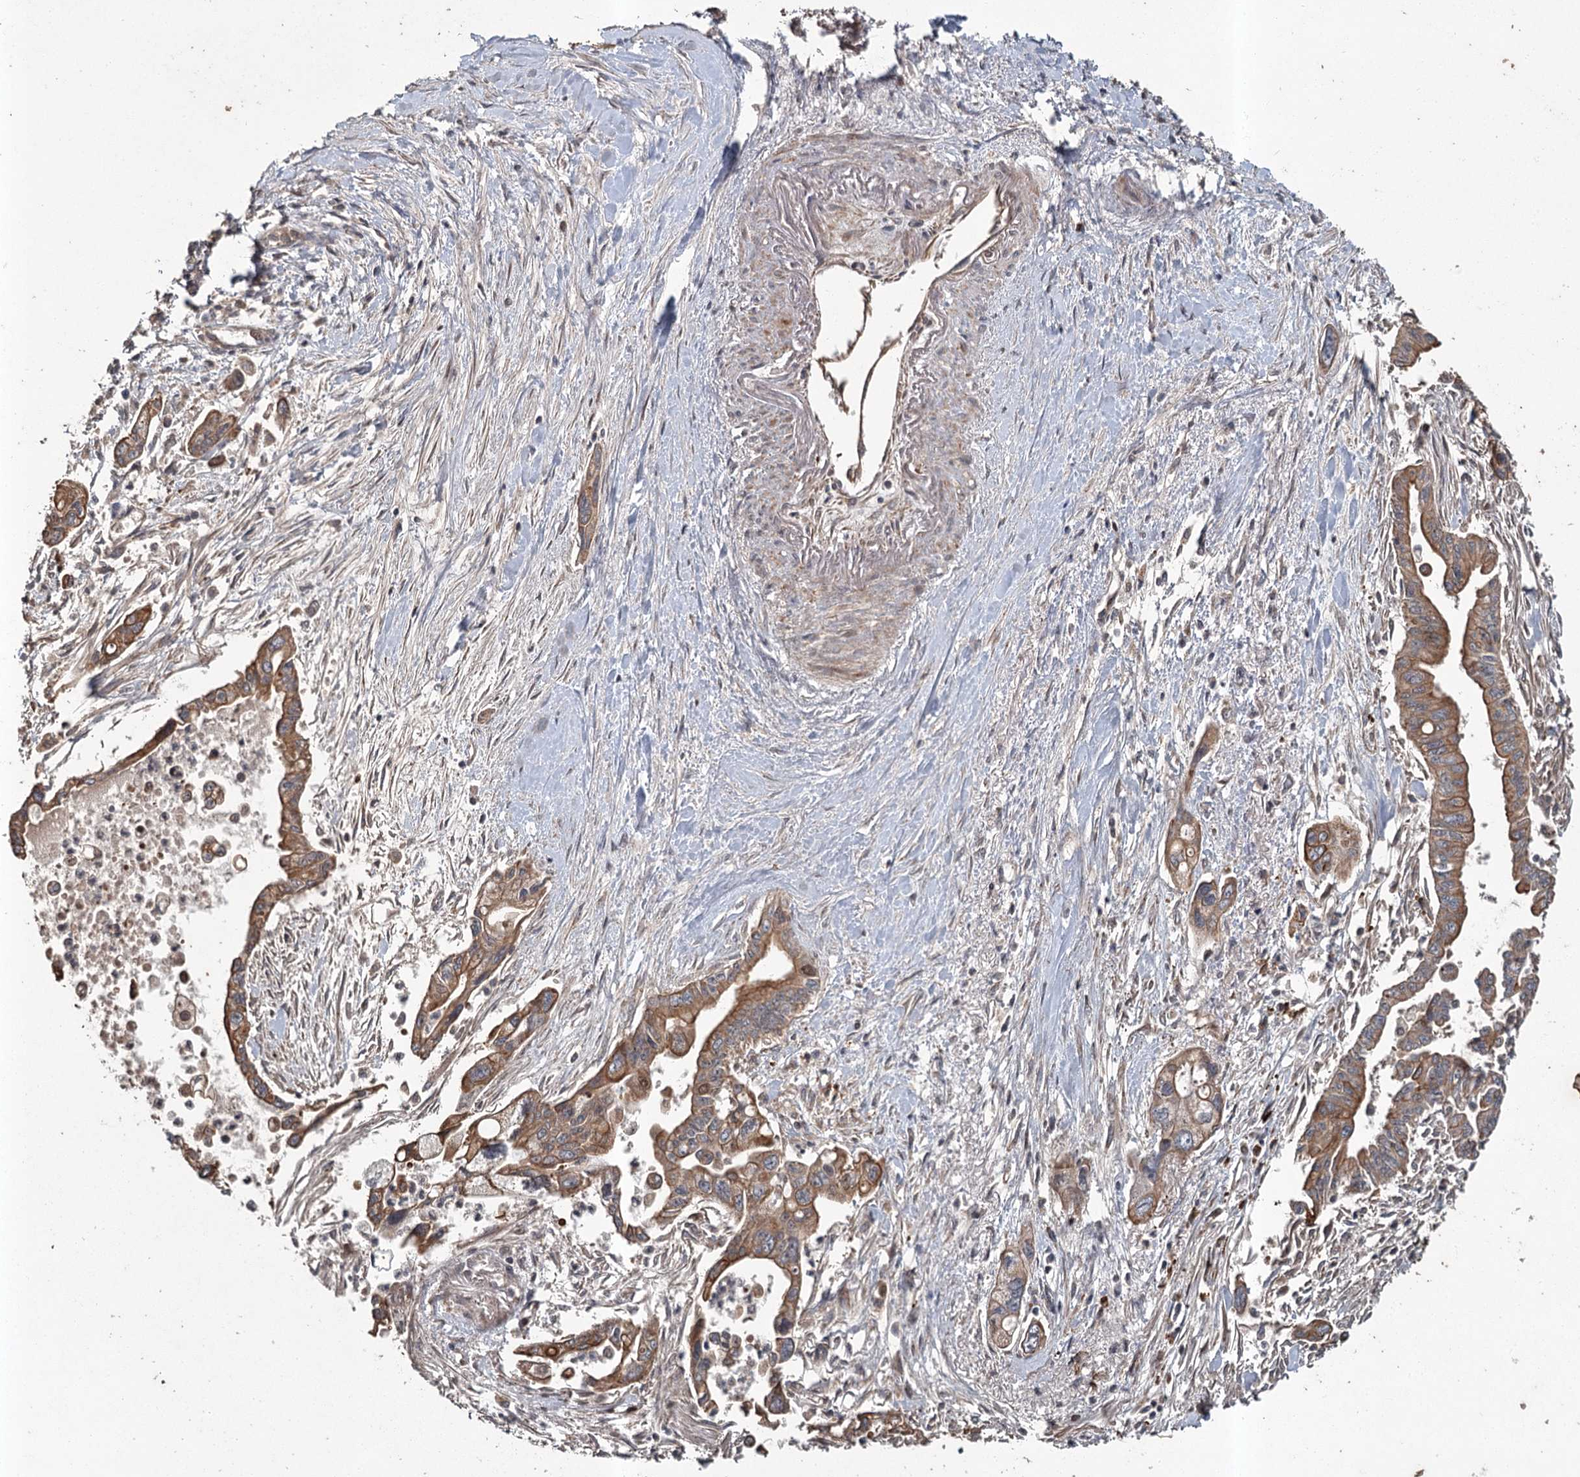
{"staining": {"intensity": "moderate", "quantity": ">75%", "location": "cytoplasmic/membranous"}, "tissue": "pancreatic cancer", "cell_type": "Tumor cells", "image_type": "cancer", "snomed": [{"axis": "morphology", "description": "Adenocarcinoma, NOS"}, {"axis": "topography", "description": "Pancreas"}], "caption": "Immunohistochemistry (IHC) histopathology image of neoplastic tissue: pancreatic cancer (adenocarcinoma) stained using IHC shows medium levels of moderate protein expression localized specifically in the cytoplasmic/membranous of tumor cells, appearing as a cytoplasmic/membranous brown color.", "gene": "RPAP3", "patient": {"sex": "male", "age": 70}}